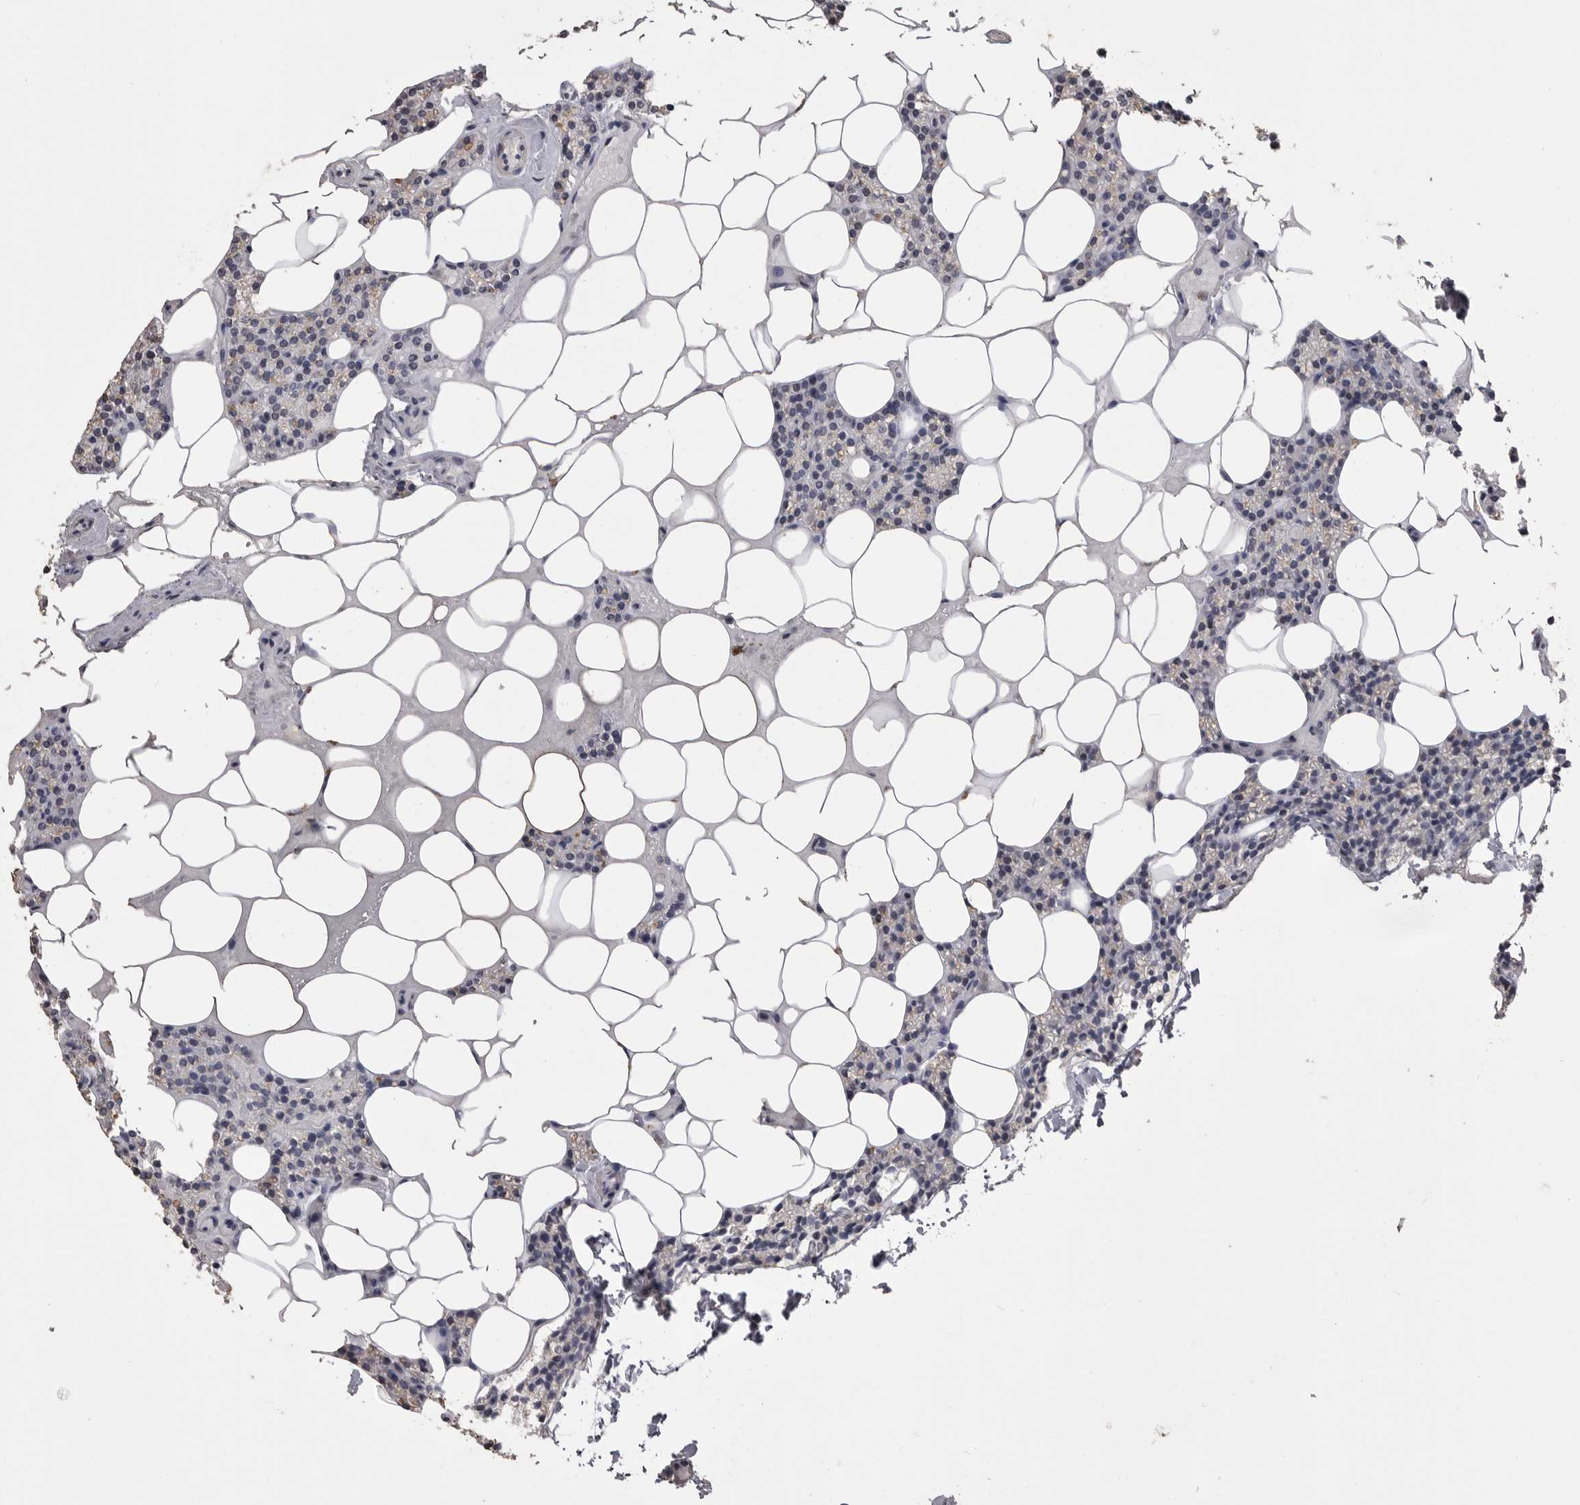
{"staining": {"intensity": "weak", "quantity": "<25%", "location": "cytoplasmic/membranous"}, "tissue": "parathyroid gland", "cell_type": "Glandular cells", "image_type": "normal", "snomed": [{"axis": "morphology", "description": "Normal tissue, NOS"}, {"axis": "topography", "description": "Parathyroid gland"}], "caption": "Immunohistochemistry micrograph of normal parathyroid gland: human parathyroid gland stained with DAB (3,3'-diaminobenzidine) shows no significant protein positivity in glandular cells.", "gene": "MMP7", "patient": {"sex": "male", "age": 75}}